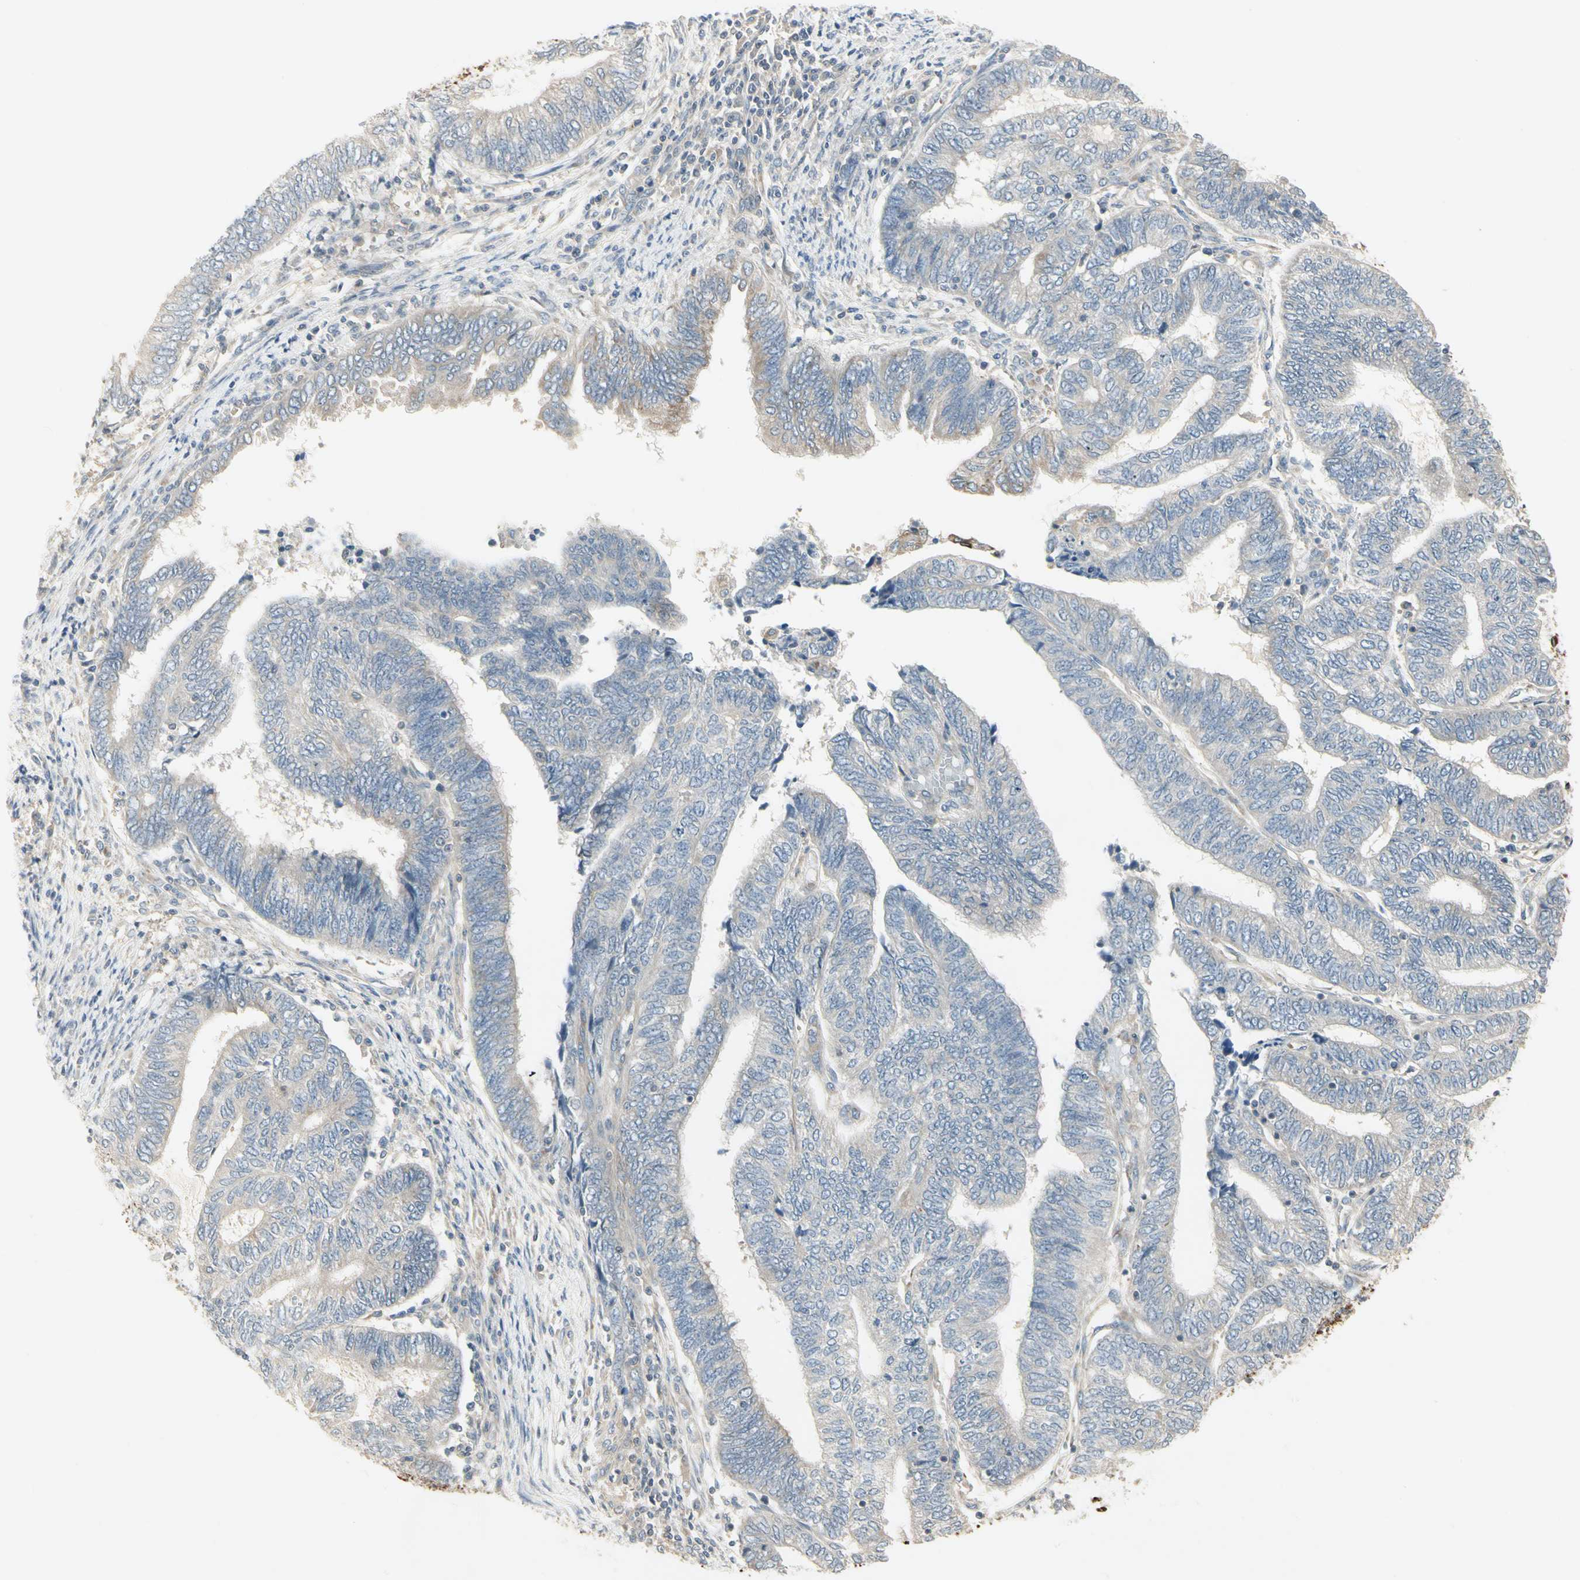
{"staining": {"intensity": "weak", "quantity": "25%-75%", "location": "cytoplasmic/membranous"}, "tissue": "endometrial cancer", "cell_type": "Tumor cells", "image_type": "cancer", "snomed": [{"axis": "morphology", "description": "Adenocarcinoma, NOS"}, {"axis": "topography", "description": "Uterus"}, {"axis": "topography", "description": "Endometrium"}], "caption": "Weak cytoplasmic/membranous positivity for a protein is identified in approximately 25%-75% of tumor cells of endometrial cancer (adenocarcinoma) using IHC.", "gene": "ZFP36", "patient": {"sex": "female", "age": 70}}